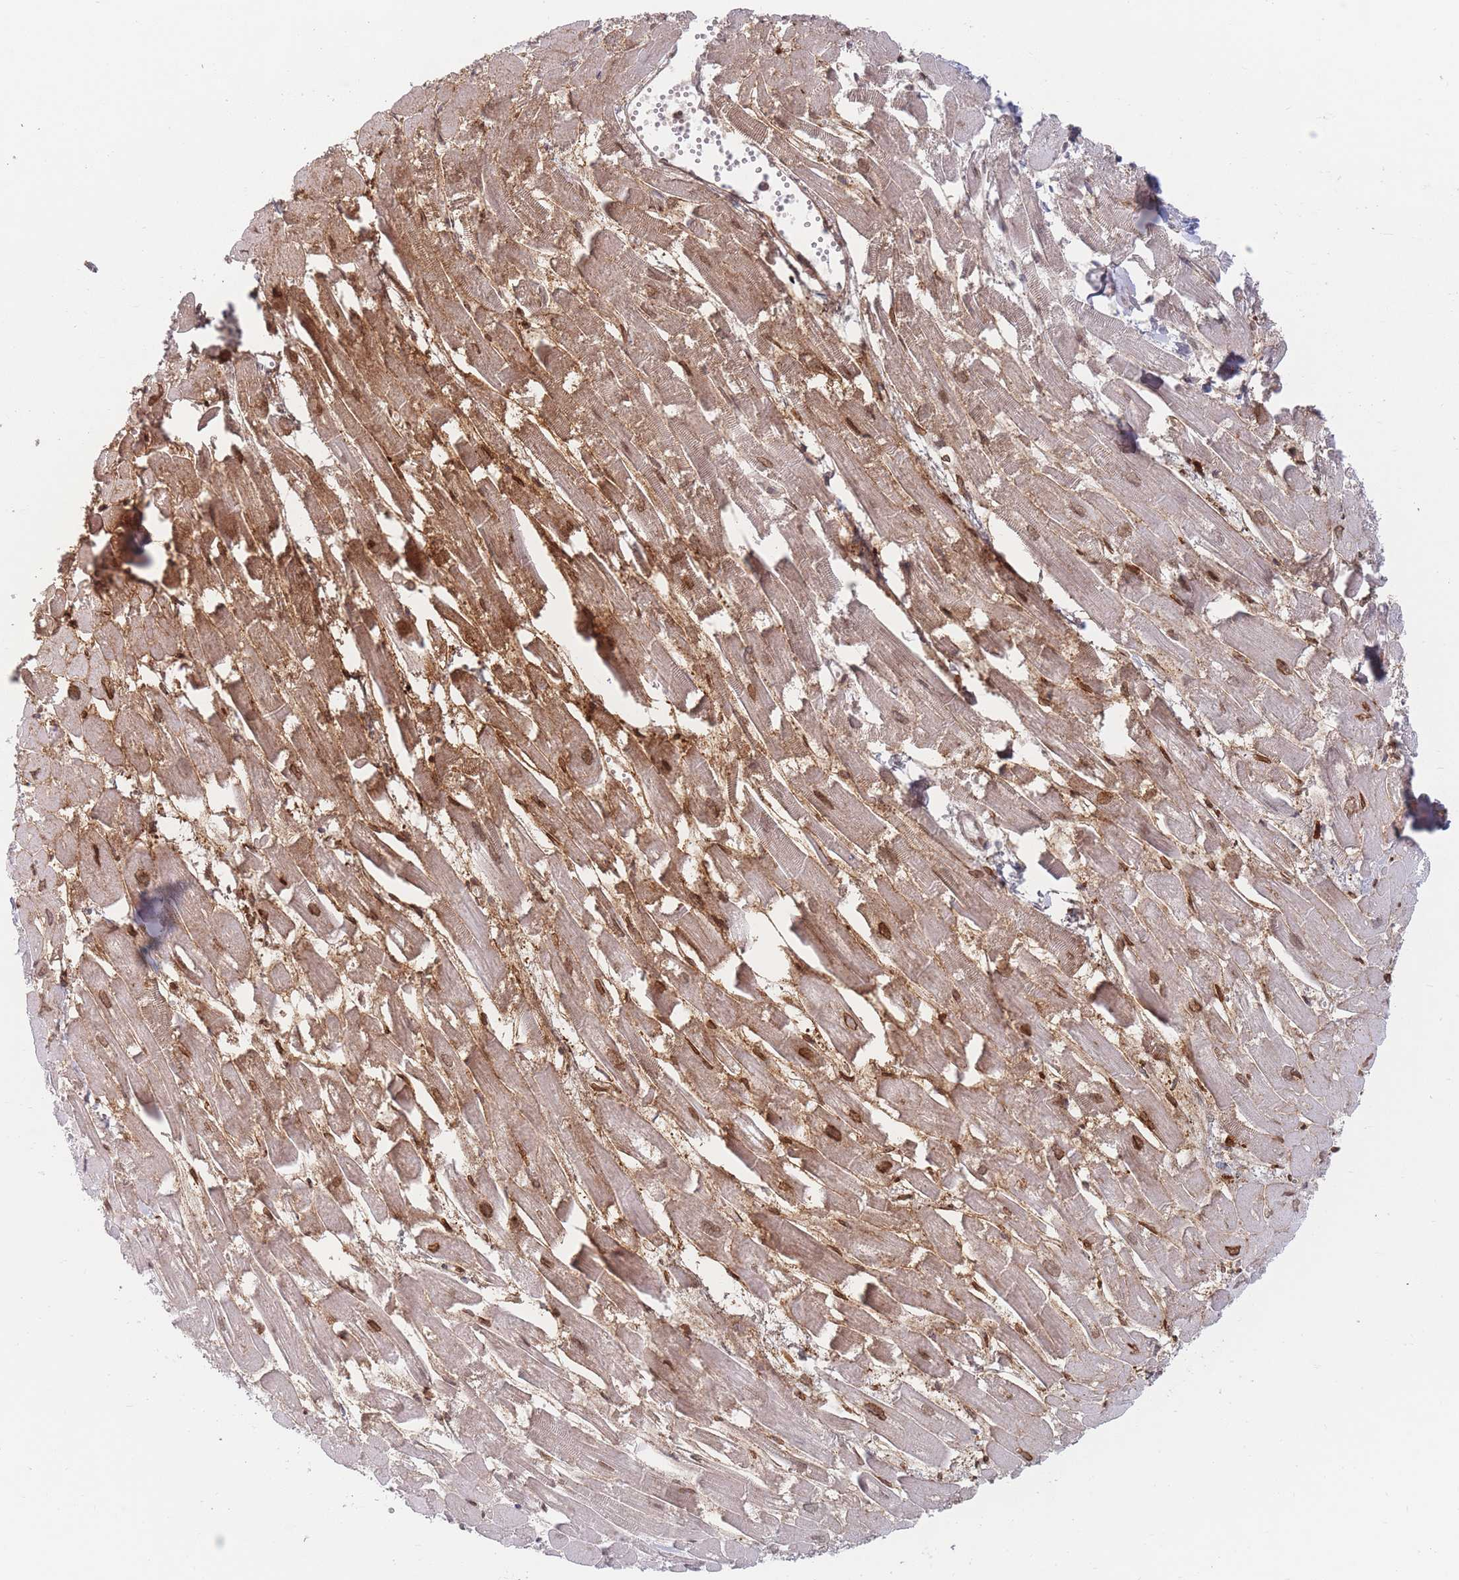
{"staining": {"intensity": "moderate", "quantity": "25%-75%", "location": "cytoplasmic/membranous,nuclear"}, "tissue": "heart muscle", "cell_type": "Cardiomyocytes", "image_type": "normal", "snomed": [{"axis": "morphology", "description": "Normal tissue, NOS"}, {"axis": "topography", "description": "Heart"}], "caption": "This histopathology image exhibits immunohistochemistry staining of benign human heart muscle, with medium moderate cytoplasmic/membranous,nuclear staining in approximately 25%-75% of cardiomyocytes.", "gene": "PRG4", "patient": {"sex": "male", "age": 54}}